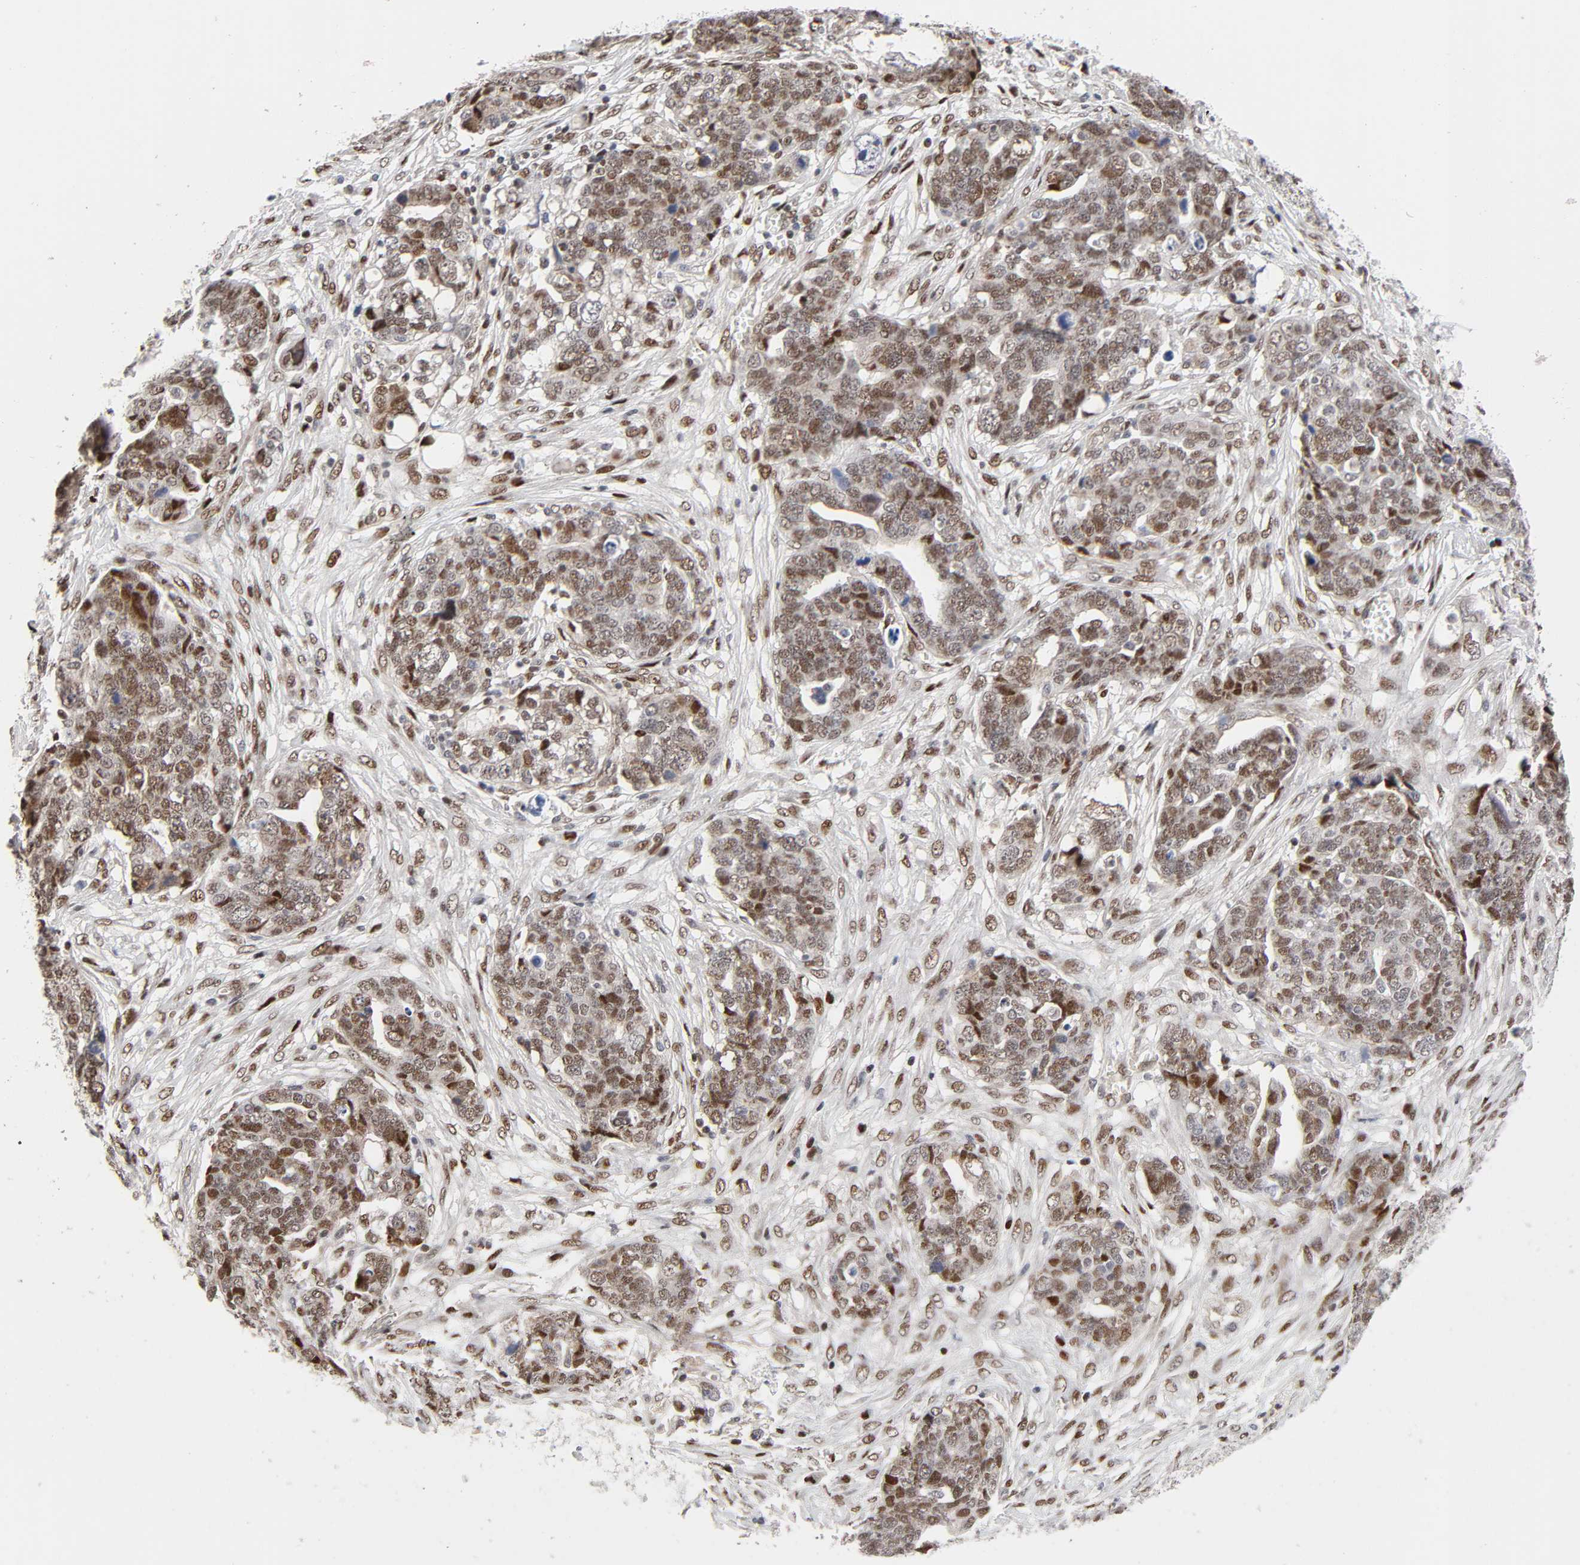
{"staining": {"intensity": "moderate", "quantity": ">75%", "location": "nuclear"}, "tissue": "ovarian cancer", "cell_type": "Tumor cells", "image_type": "cancer", "snomed": [{"axis": "morphology", "description": "Normal tissue, NOS"}, {"axis": "morphology", "description": "Cystadenocarcinoma, serous, NOS"}, {"axis": "topography", "description": "Fallopian tube"}, {"axis": "topography", "description": "Ovary"}], "caption": "Tumor cells demonstrate medium levels of moderate nuclear expression in about >75% of cells in ovarian cancer.", "gene": "STK38", "patient": {"sex": "female", "age": 56}}